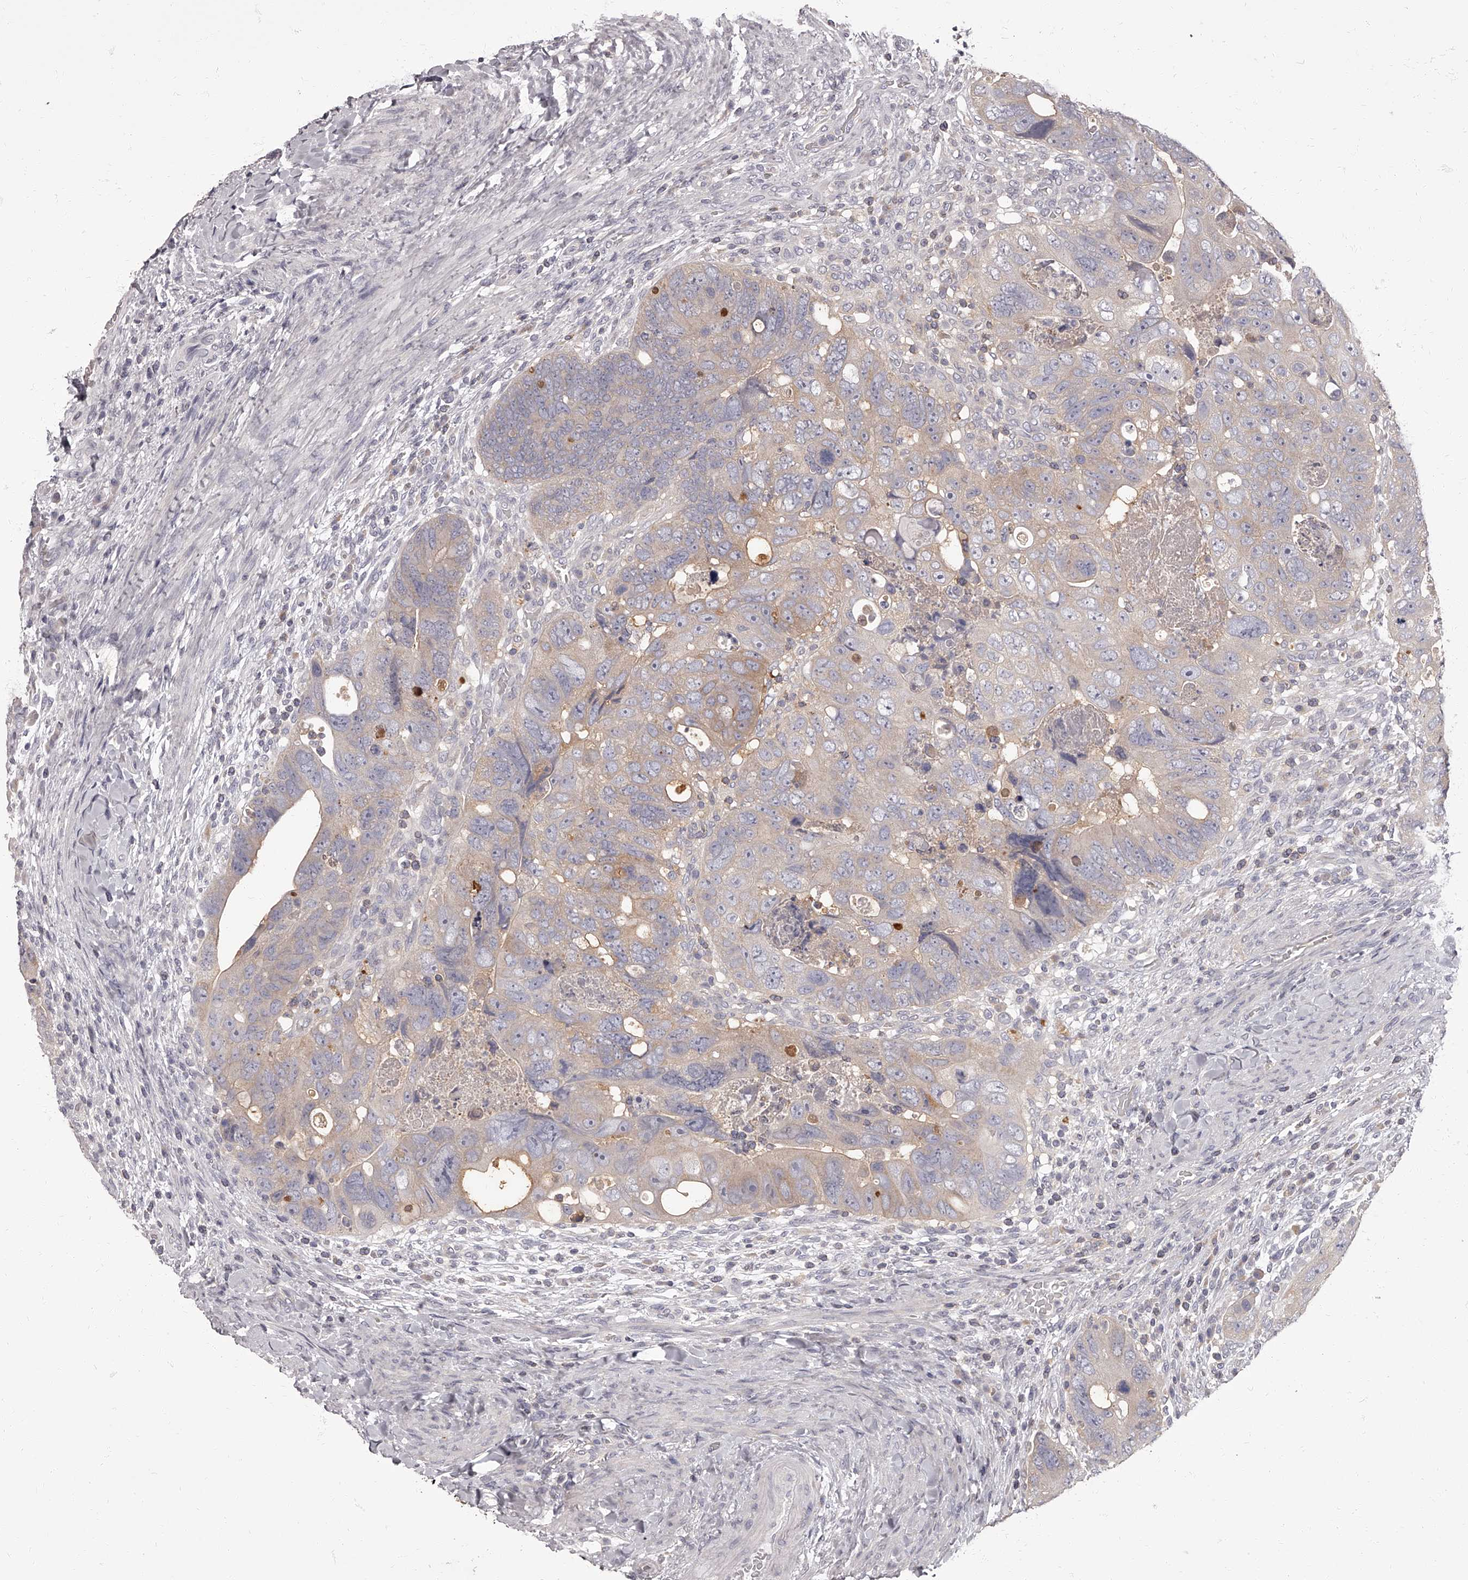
{"staining": {"intensity": "negative", "quantity": "none", "location": "none"}, "tissue": "colorectal cancer", "cell_type": "Tumor cells", "image_type": "cancer", "snomed": [{"axis": "morphology", "description": "Adenocarcinoma, NOS"}, {"axis": "topography", "description": "Rectum"}], "caption": "High magnification brightfield microscopy of colorectal adenocarcinoma stained with DAB (3,3'-diaminobenzidine) (brown) and counterstained with hematoxylin (blue): tumor cells show no significant expression. Nuclei are stained in blue.", "gene": "APEH", "patient": {"sex": "male", "age": 59}}